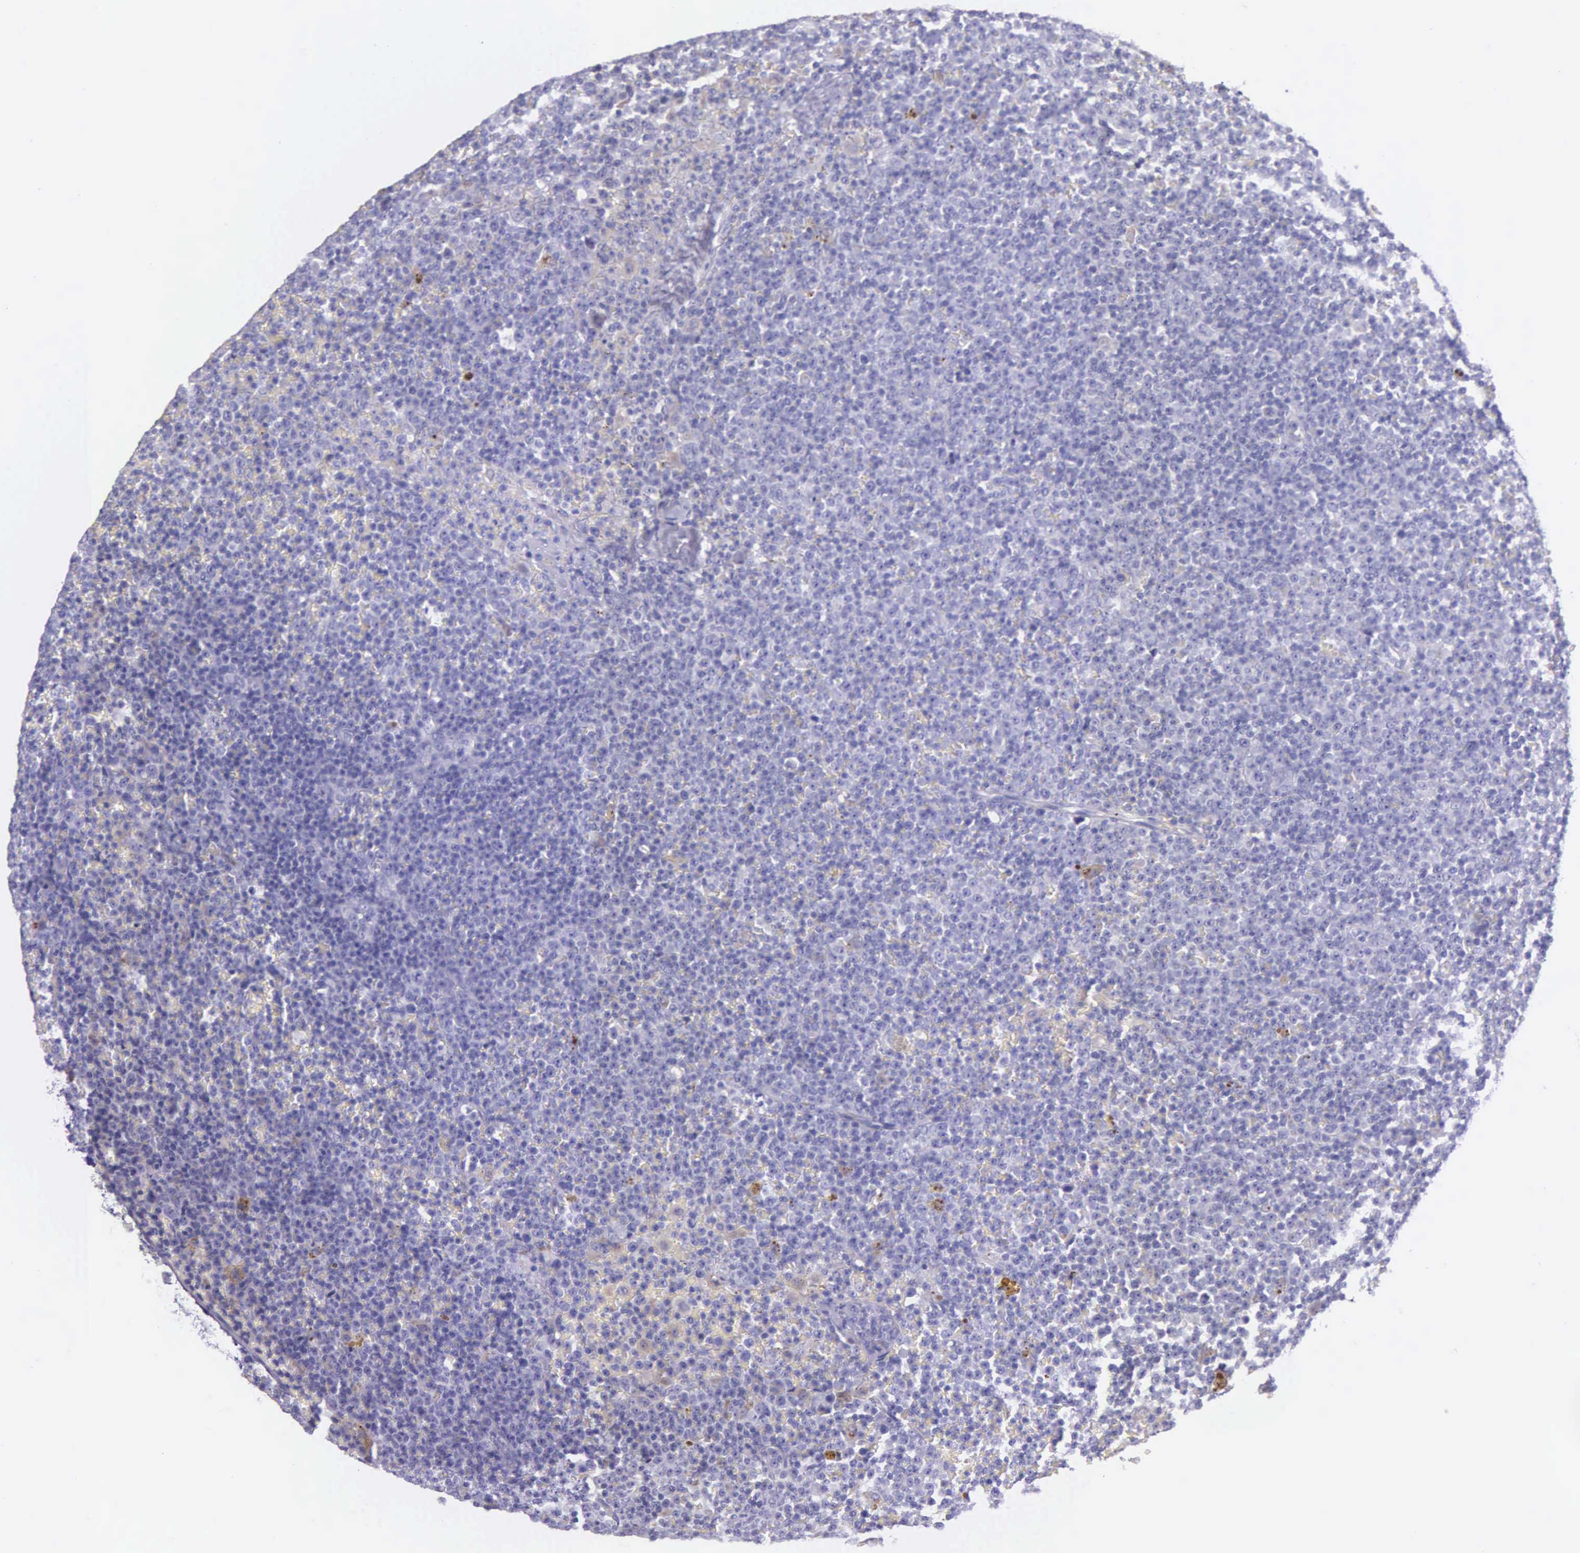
{"staining": {"intensity": "negative", "quantity": "none", "location": "none"}, "tissue": "lymphoma", "cell_type": "Tumor cells", "image_type": "cancer", "snomed": [{"axis": "morphology", "description": "Malignant lymphoma, non-Hodgkin's type, Low grade"}, {"axis": "topography", "description": "Lymph node"}], "caption": "The IHC histopathology image has no significant positivity in tumor cells of lymphoma tissue. (Immunohistochemistry, brightfield microscopy, high magnification).", "gene": "THSD7A", "patient": {"sex": "male", "age": 50}}